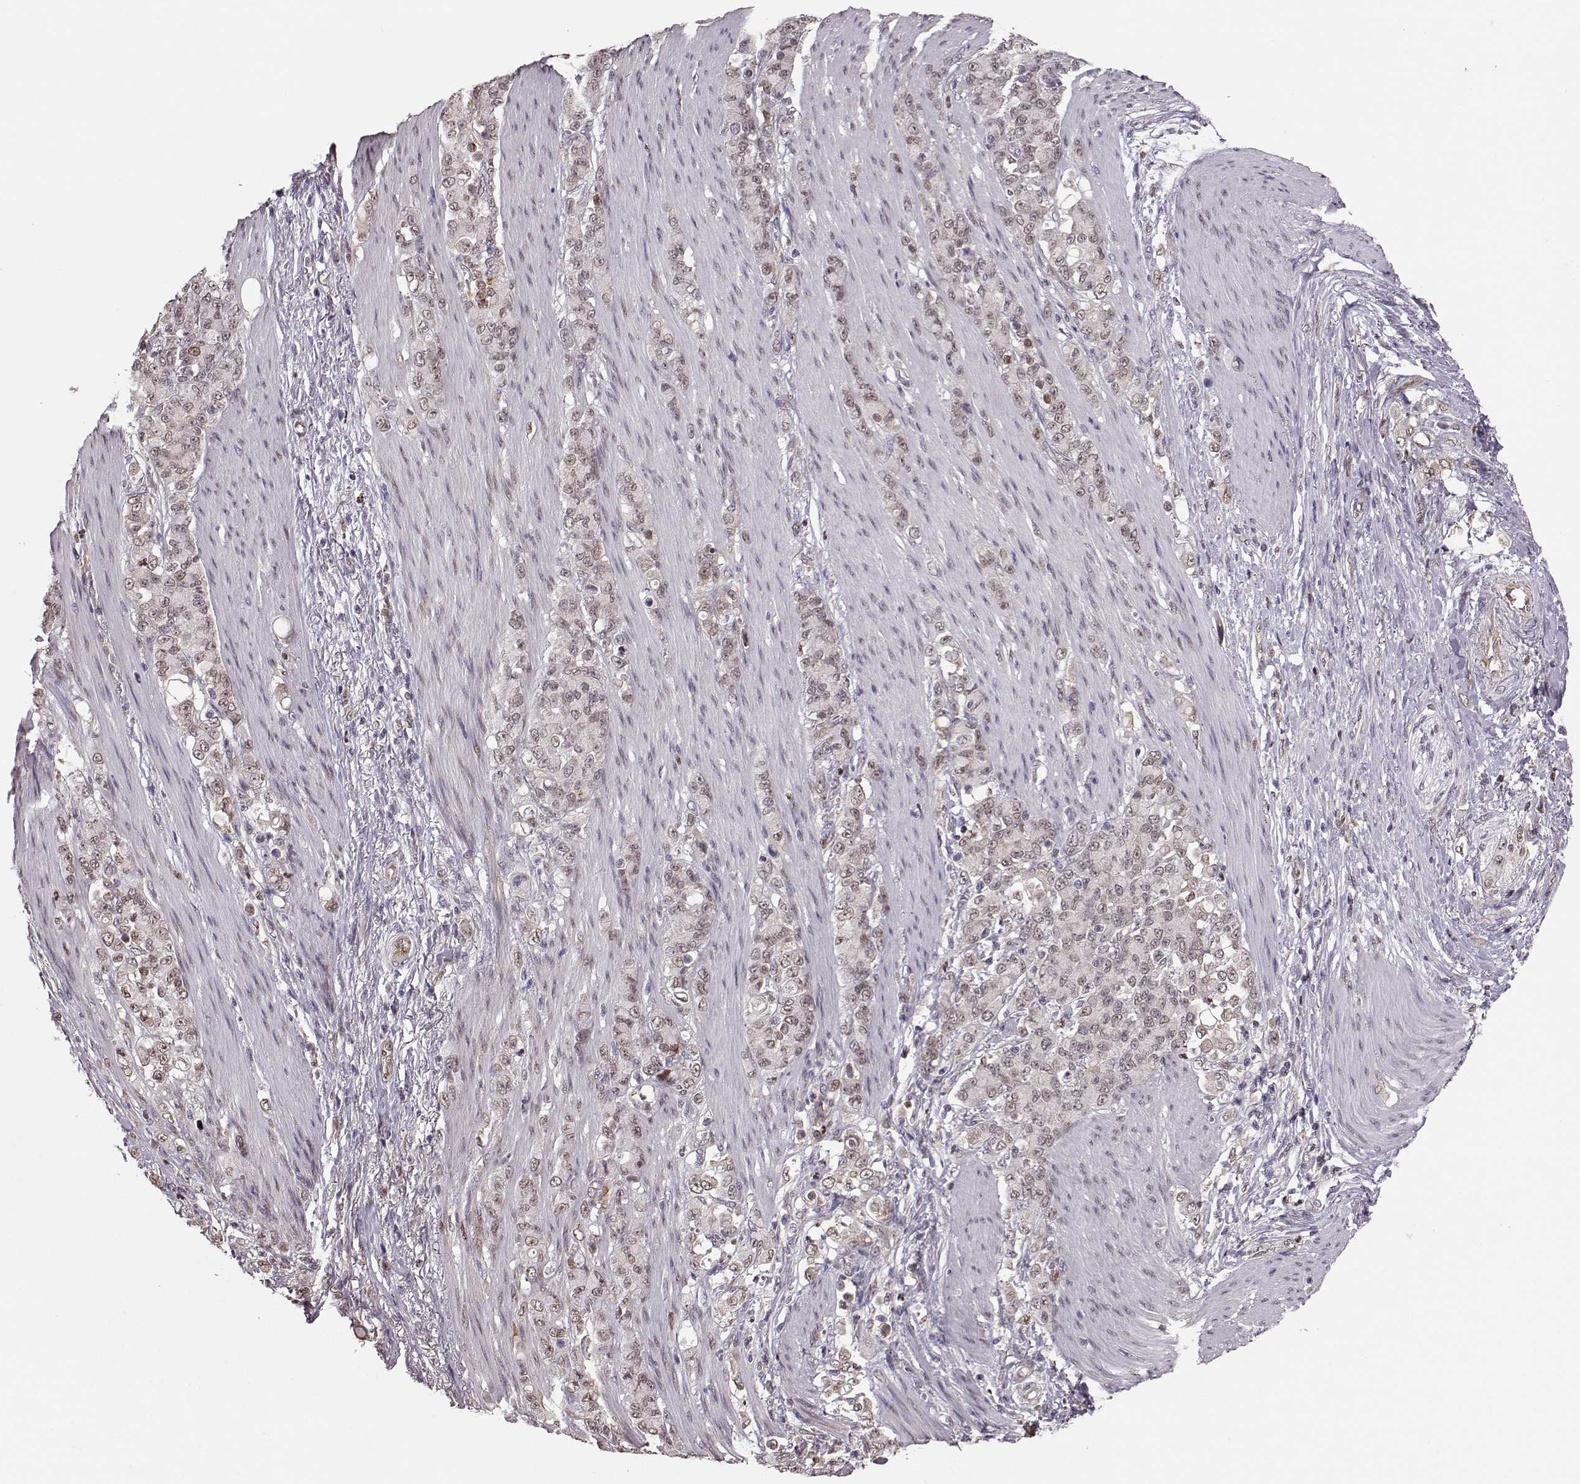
{"staining": {"intensity": "weak", "quantity": ">75%", "location": "nuclear"}, "tissue": "stomach cancer", "cell_type": "Tumor cells", "image_type": "cancer", "snomed": [{"axis": "morphology", "description": "Adenocarcinoma, NOS"}, {"axis": "topography", "description": "Stomach"}], "caption": "Immunohistochemistry (IHC) staining of stomach adenocarcinoma, which displays low levels of weak nuclear expression in about >75% of tumor cells indicating weak nuclear protein expression. The staining was performed using DAB (brown) for protein detection and nuclei were counterstained in hematoxylin (blue).", "gene": "KLF6", "patient": {"sex": "female", "age": 79}}